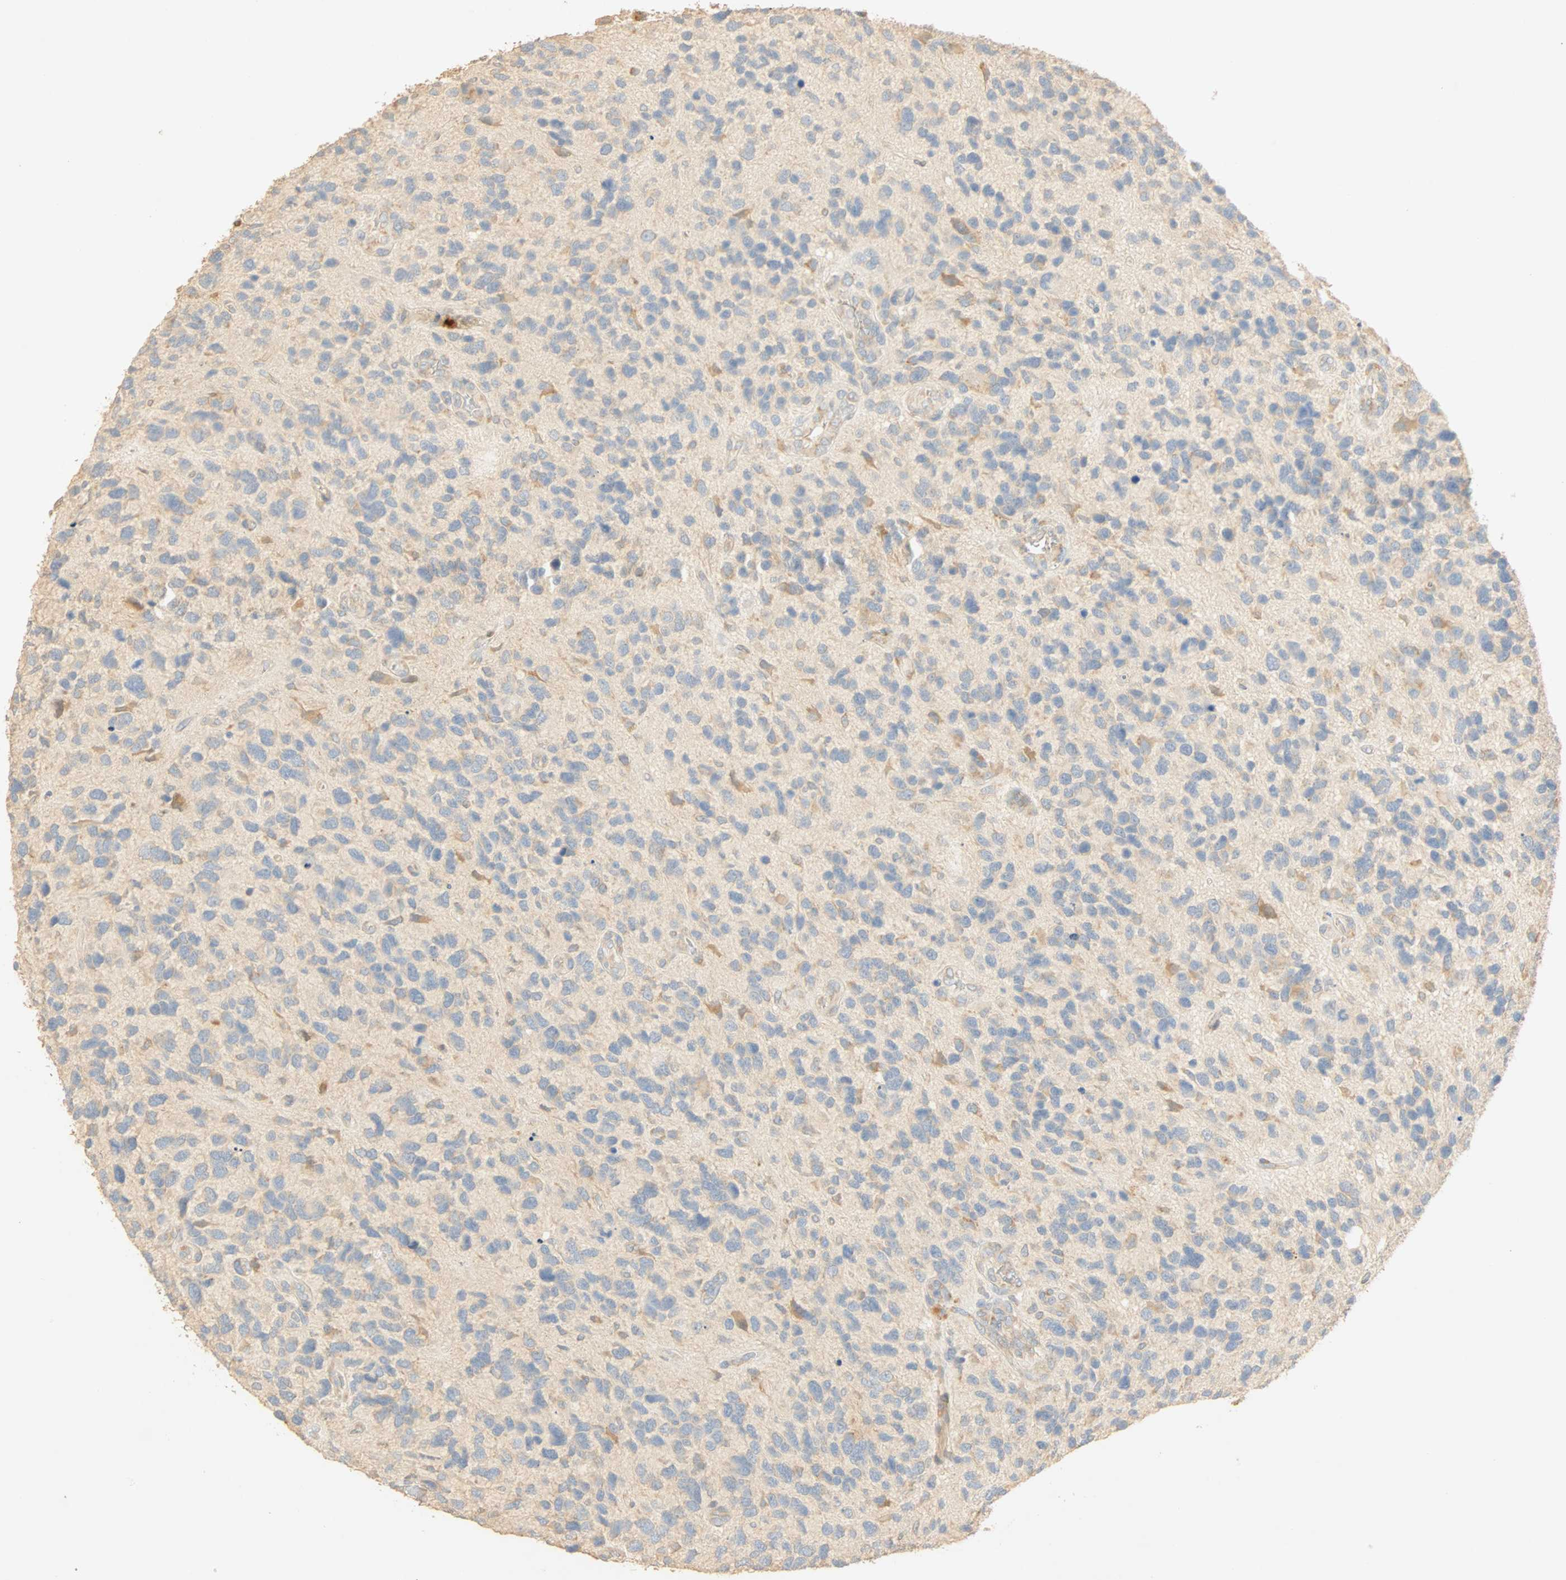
{"staining": {"intensity": "weak", "quantity": "<25%", "location": "cytoplasmic/membranous"}, "tissue": "glioma", "cell_type": "Tumor cells", "image_type": "cancer", "snomed": [{"axis": "morphology", "description": "Glioma, malignant, High grade"}, {"axis": "topography", "description": "Brain"}], "caption": "A high-resolution histopathology image shows immunohistochemistry staining of glioma, which reveals no significant positivity in tumor cells.", "gene": "SELENBP1", "patient": {"sex": "female", "age": 58}}